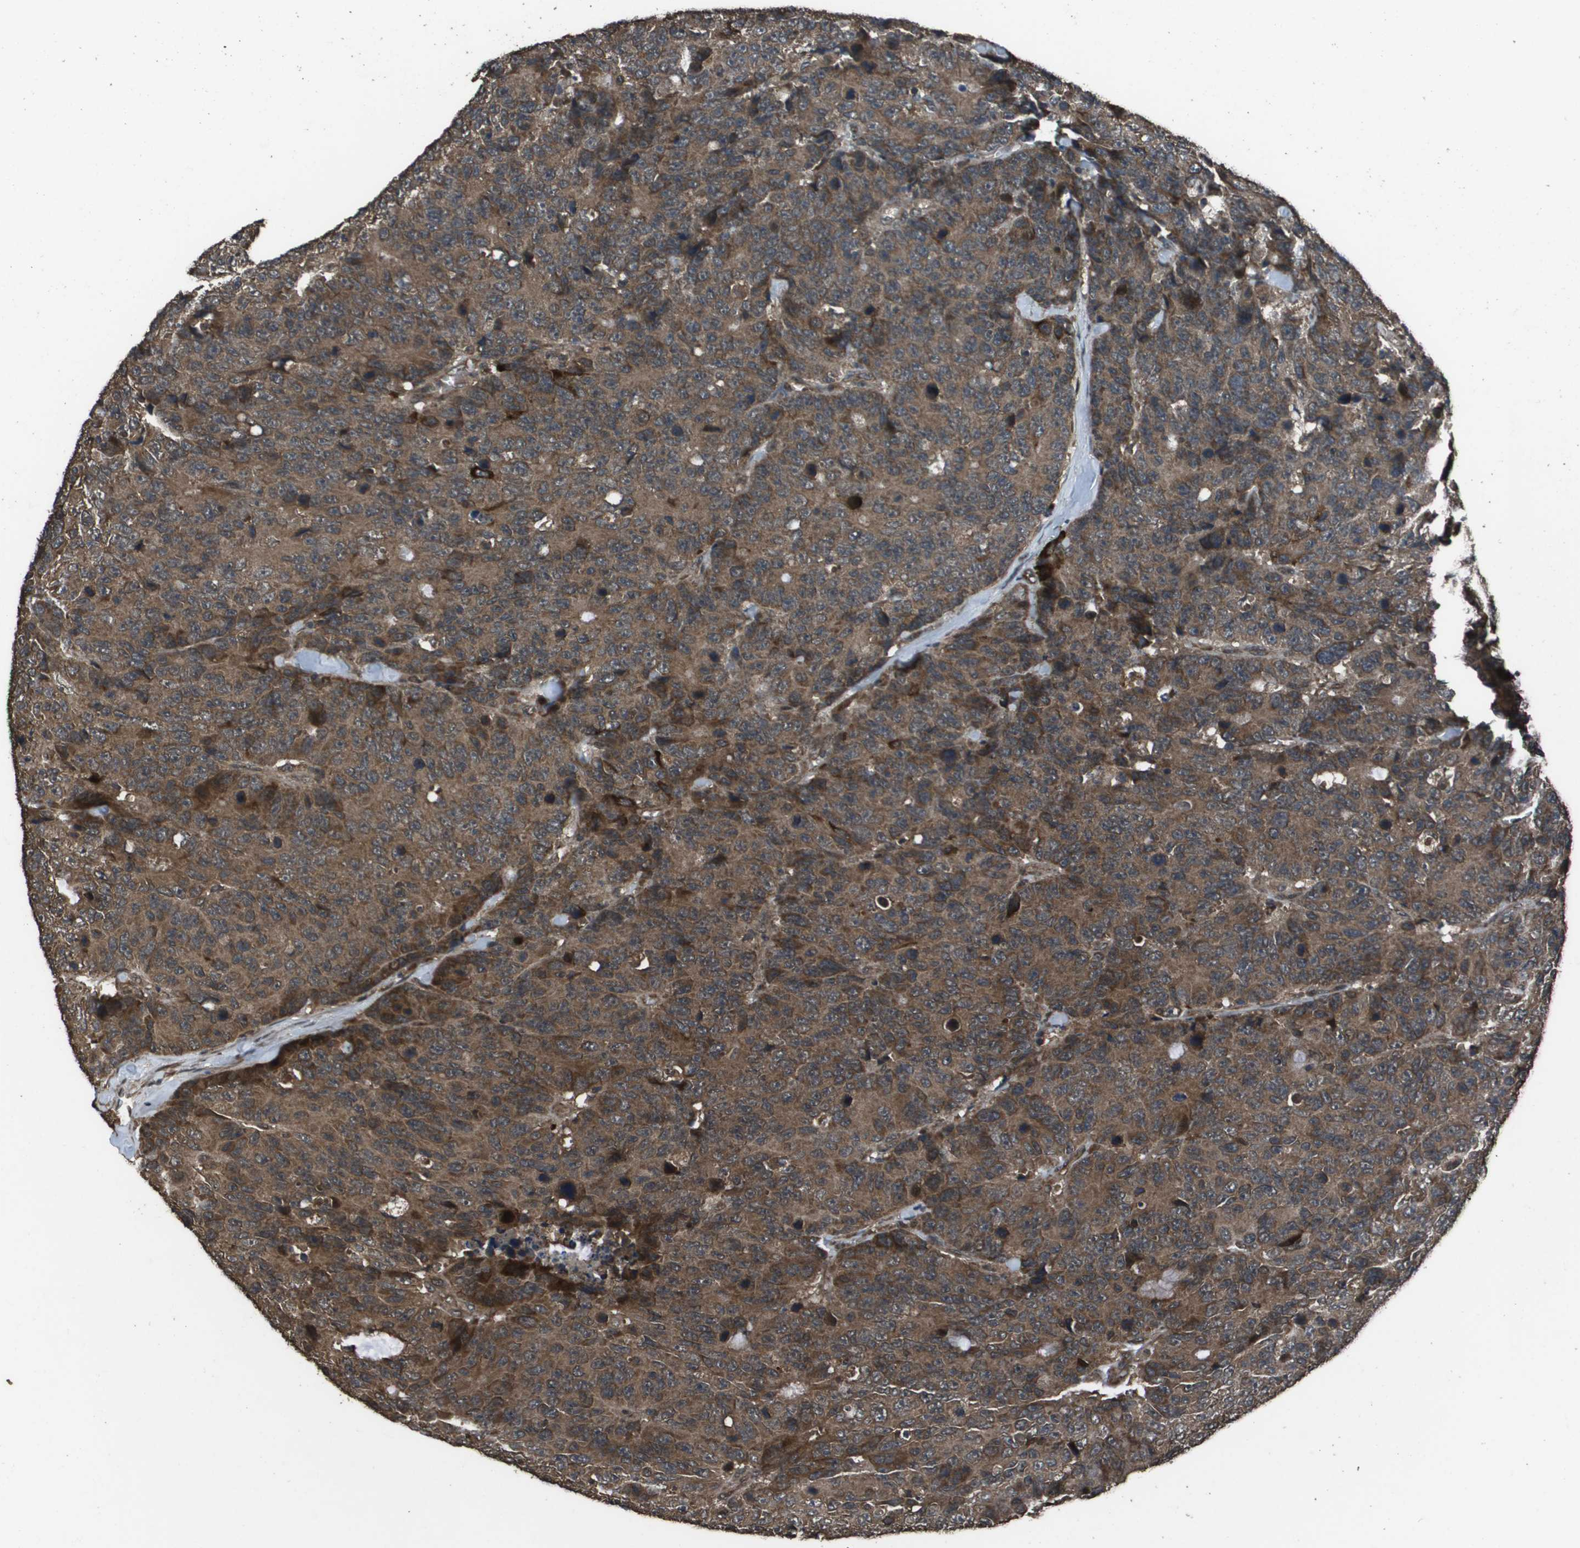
{"staining": {"intensity": "moderate", "quantity": ">75%", "location": "cytoplasmic/membranous"}, "tissue": "colorectal cancer", "cell_type": "Tumor cells", "image_type": "cancer", "snomed": [{"axis": "morphology", "description": "Adenocarcinoma, NOS"}, {"axis": "topography", "description": "Colon"}], "caption": "This micrograph reveals adenocarcinoma (colorectal) stained with immunohistochemistry to label a protein in brown. The cytoplasmic/membranous of tumor cells show moderate positivity for the protein. Nuclei are counter-stained blue.", "gene": "FIG4", "patient": {"sex": "female", "age": 86}}